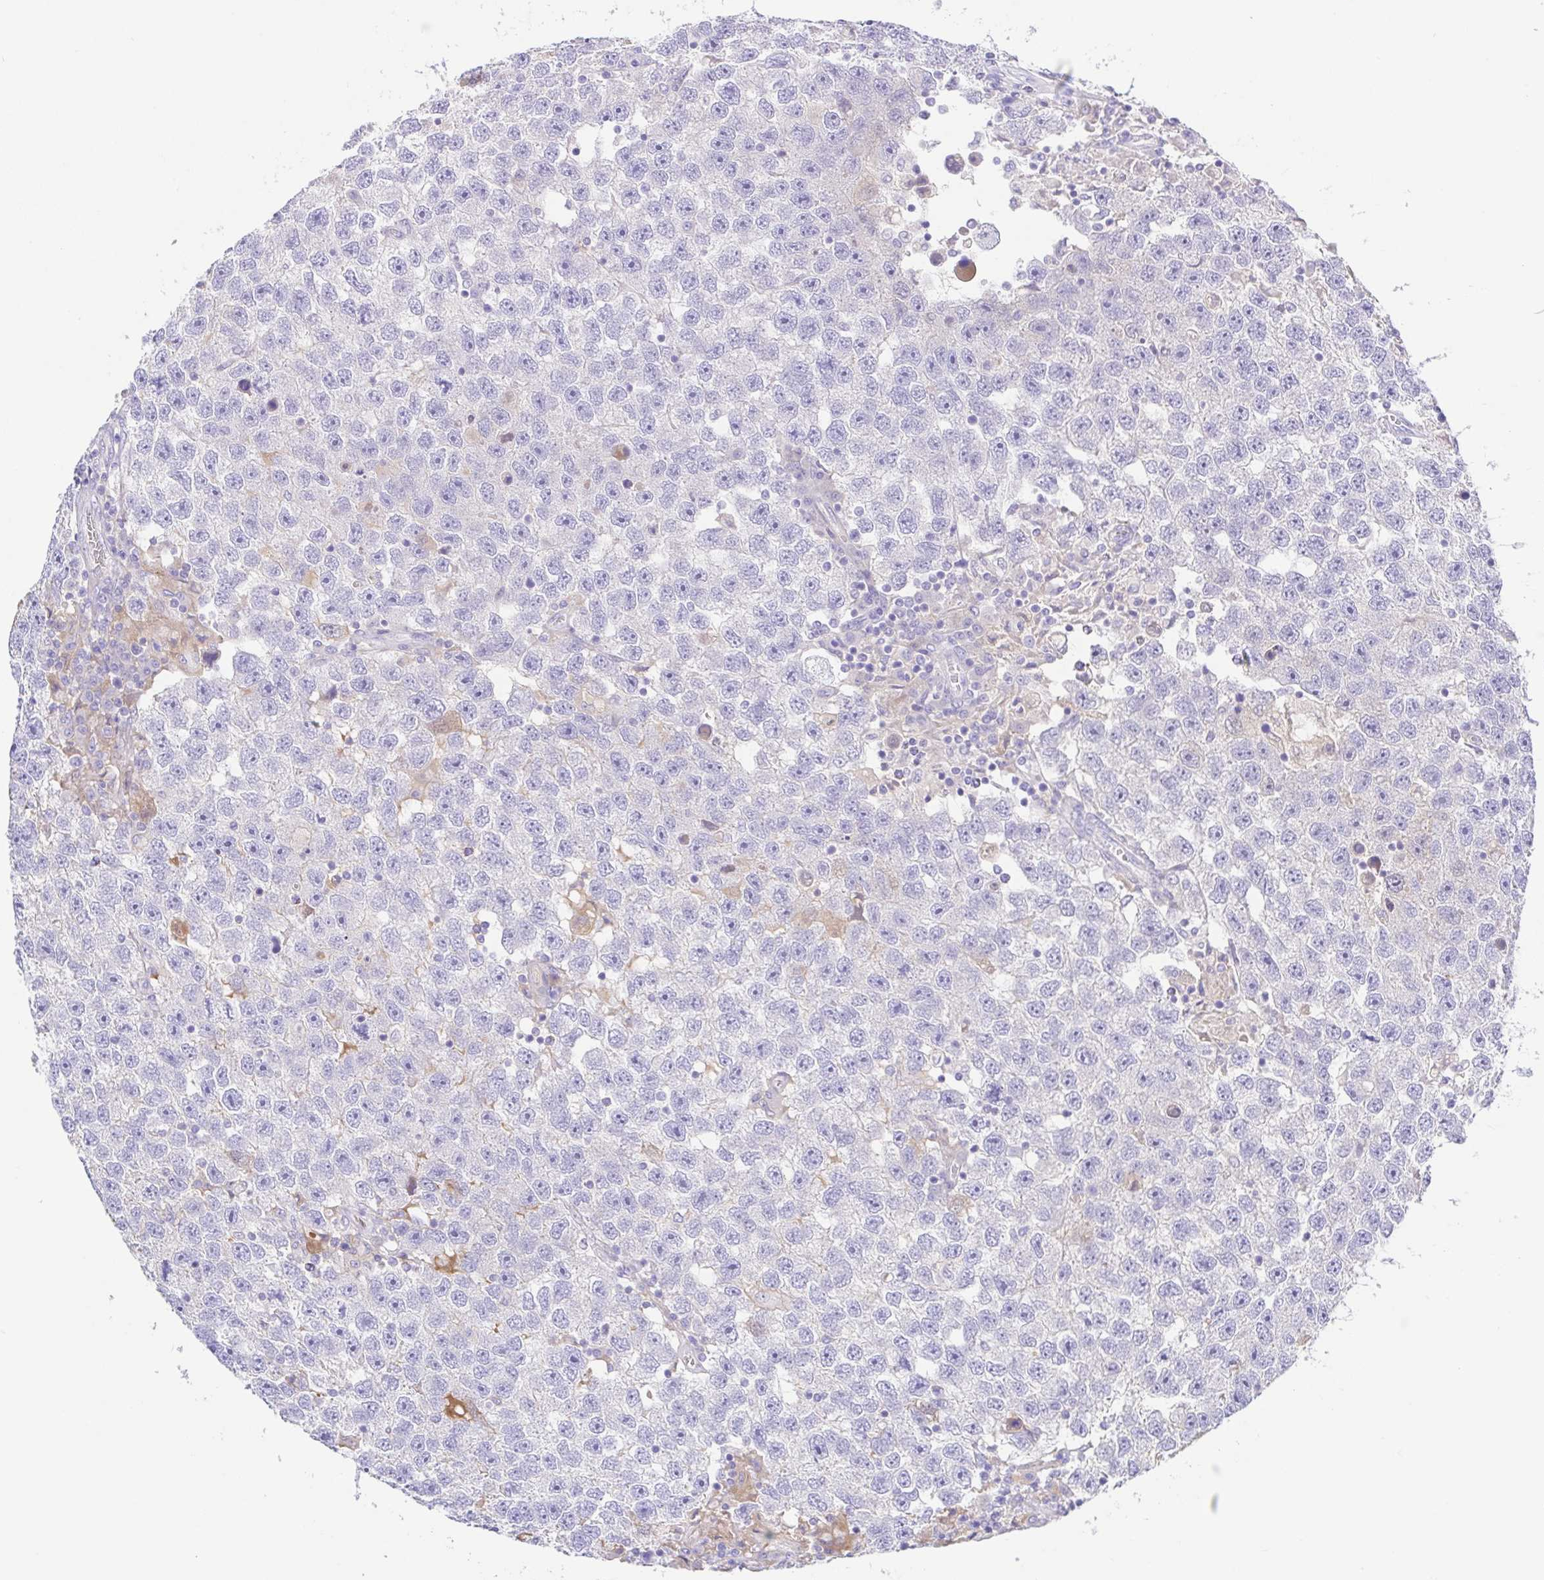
{"staining": {"intensity": "negative", "quantity": "none", "location": "none"}, "tissue": "testis cancer", "cell_type": "Tumor cells", "image_type": "cancer", "snomed": [{"axis": "morphology", "description": "Seminoma, NOS"}, {"axis": "topography", "description": "Testis"}], "caption": "The histopathology image demonstrates no staining of tumor cells in testis cancer (seminoma).", "gene": "A1BG", "patient": {"sex": "male", "age": 26}}